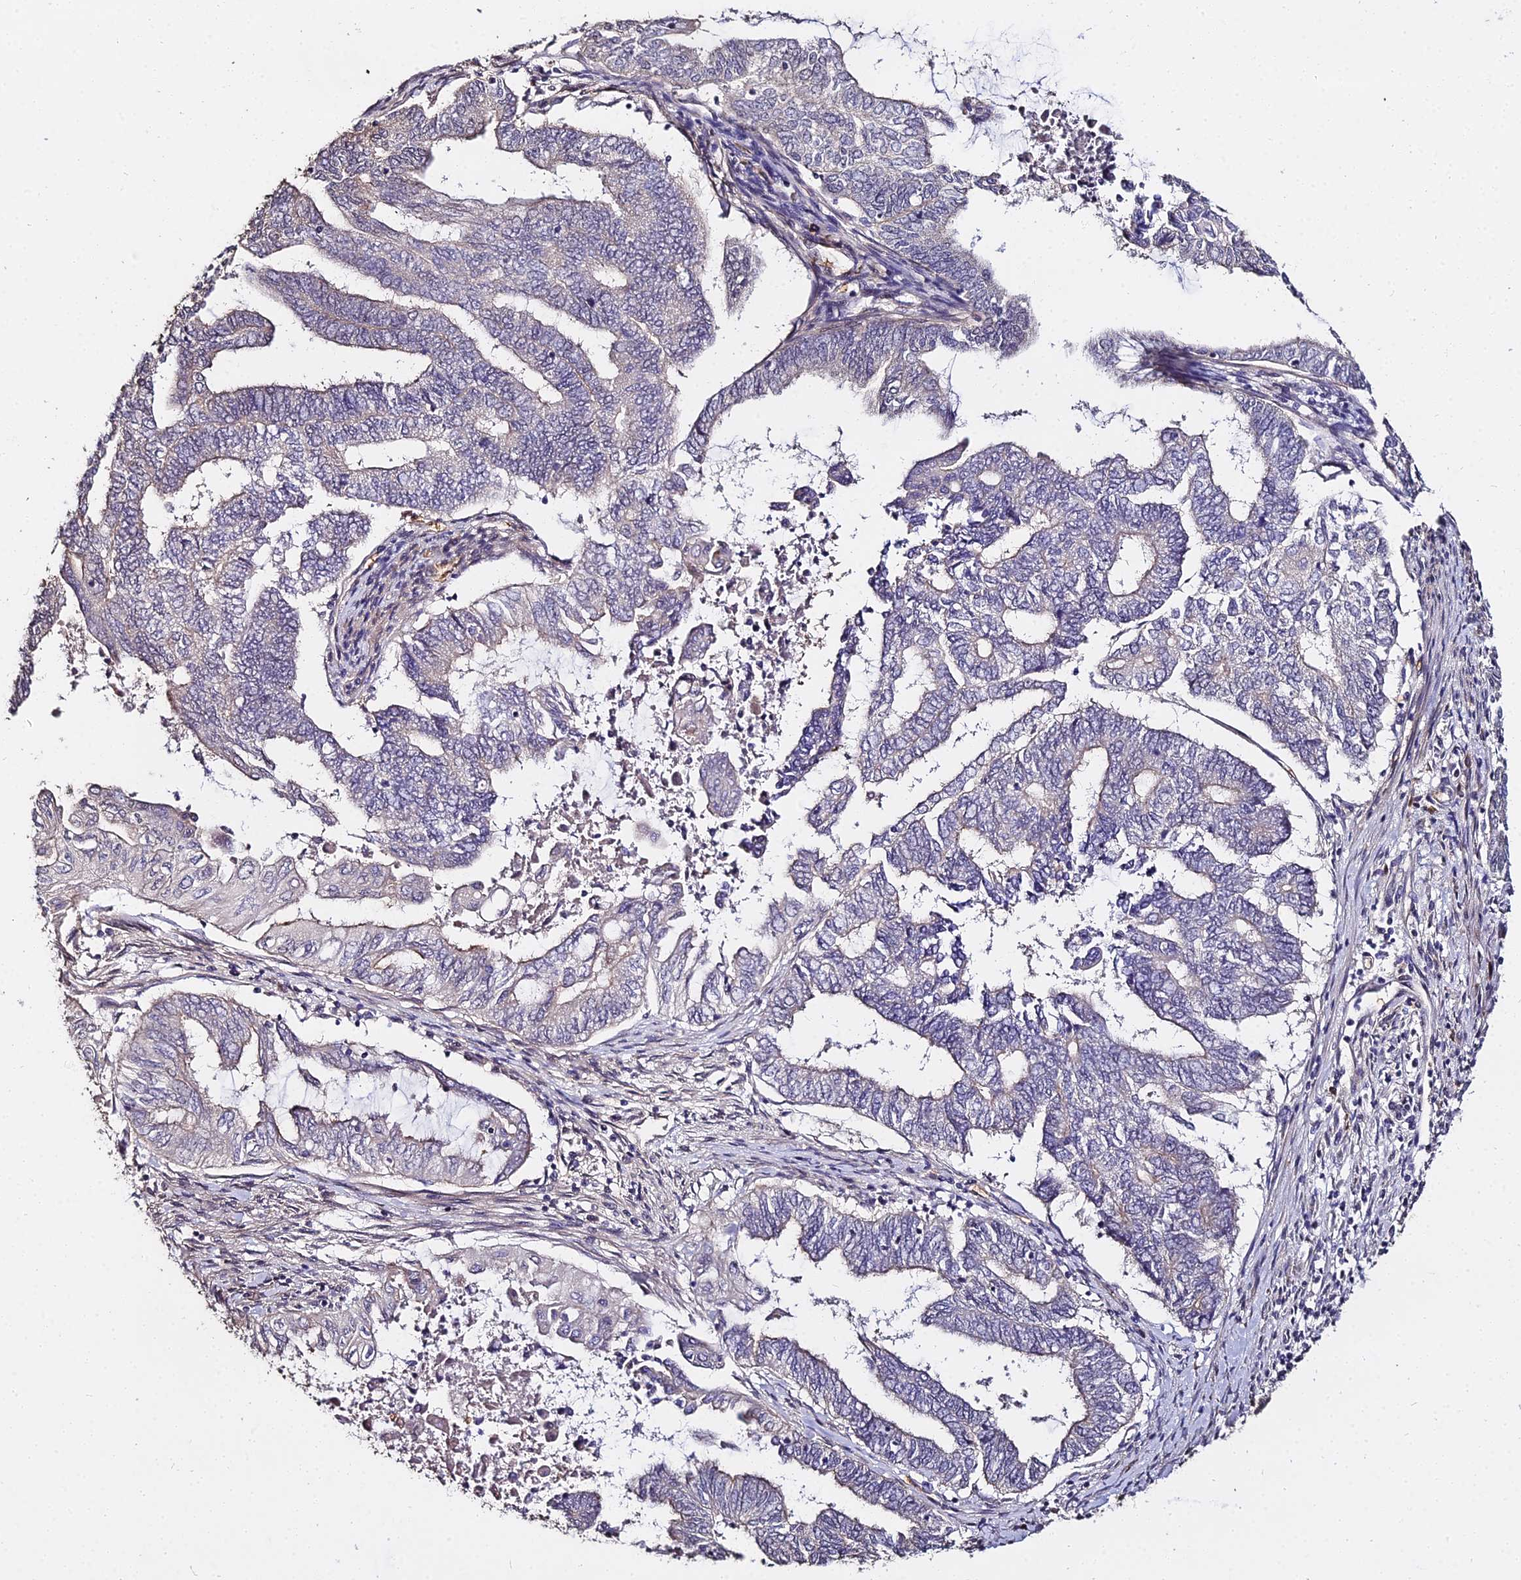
{"staining": {"intensity": "negative", "quantity": "none", "location": "none"}, "tissue": "endometrial cancer", "cell_type": "Tumor cells", "image_type": "cancer", "snomed": [{"axis": "morphology", "description": "Adenocarcinoma, NOS"}, {"axis": "topography", "description": "Uterus"}, {"axis": "topography", "description": "Endometrium"}], "caption": "A micrograph of human endometrial cancer is negative for staining in tumor cells.", "gene": "ZDBF2", "patient": {"sex": "female", "age": 70}}